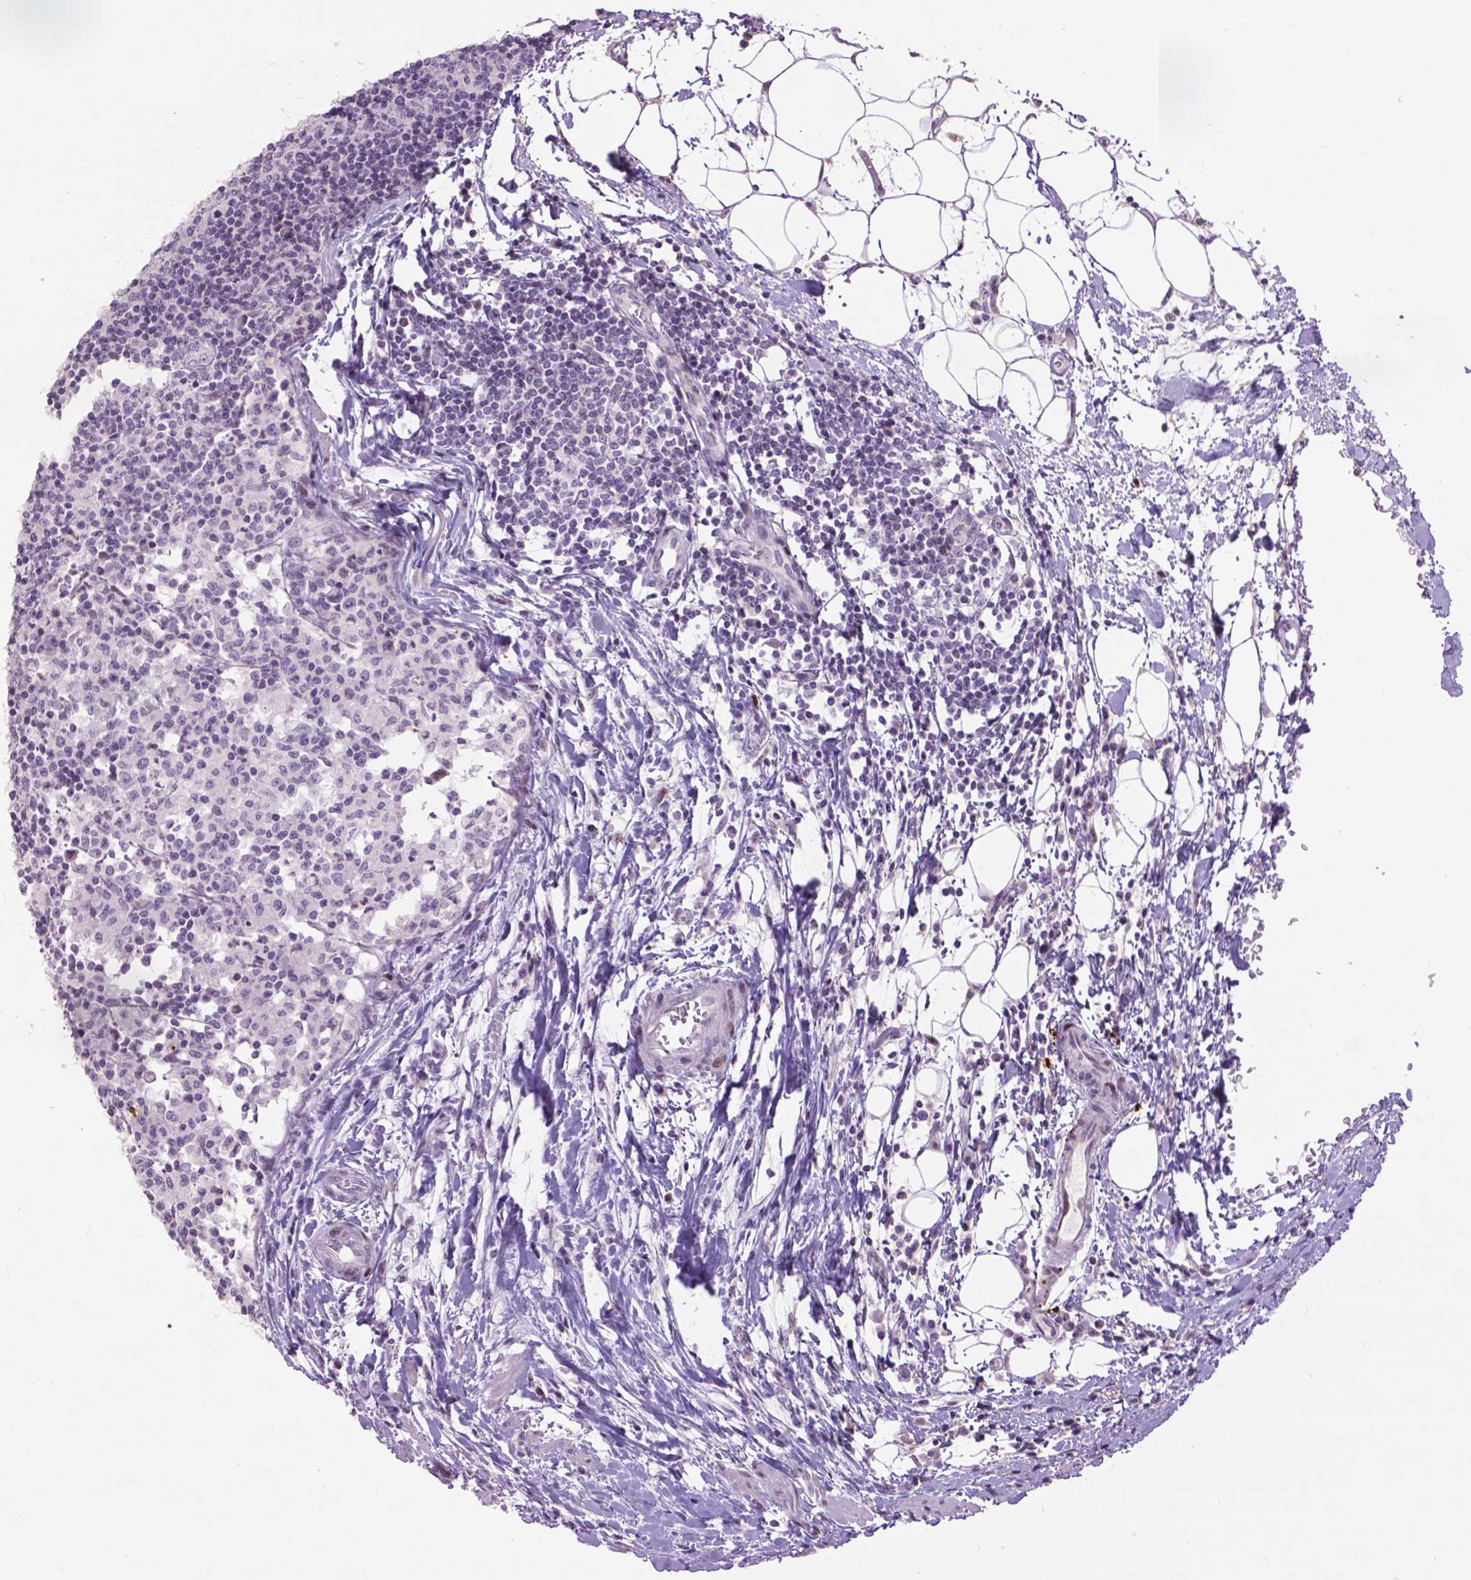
{"staining": {"intensity": "negative", "quantity": "none", "location": "none"}, "tissue": "lymph node", "cell_type": "Germinal center cells", "image_type": "normal", "snomed": [{"axis": "morphology", "description": "Normal tissue, NOS"}, {"axis": "topography", "description": "Lymph node"}], "caption": "This is an immunohistochemistry (IHC) photomicrograph of normal lymph node. There is no positivity in germinal center cells.", "gene": "TH", "patient": {"sex": "female", "age": 72}}